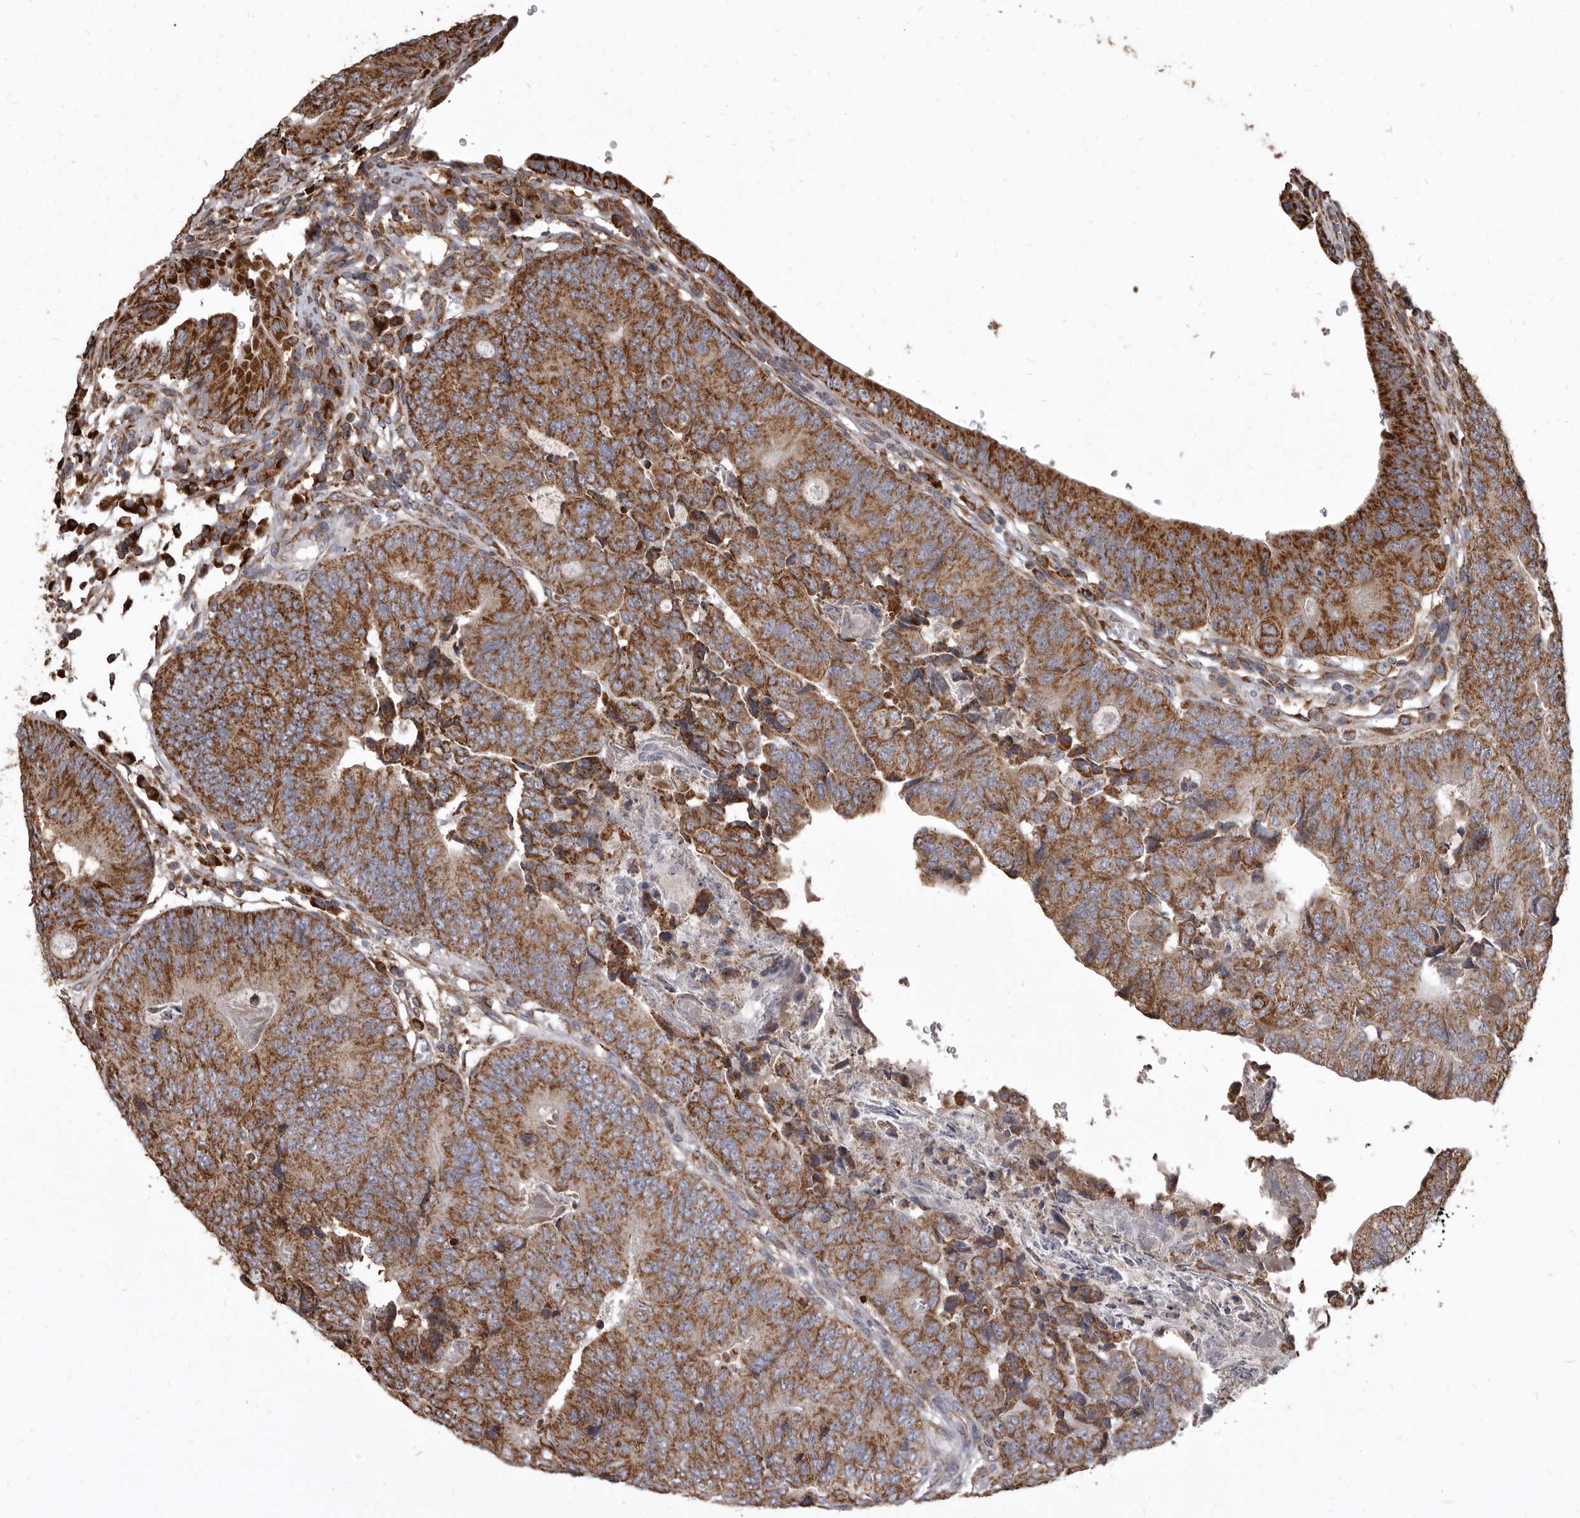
{"staining": {"intensity": "strong", "quantity": ">75%", "location": "cytoplasmic/membranous"}, "tissue": "colorectal cancer", "cell_type": "Tumor cells", "image_type": "cancer", "snomed": [{"axis": "morphology", "description": "Adenocarcinoma, NOS"}, {"axis": "topography", "description": "Colon"}], "caption": "About >75% of tumor cells in human colorectal cancer show strong cytoplasmic/membranous protein expression as visualized by brown immunohistochemical staining.", "gene": "CDK5RAP3", "patient": {"sex": "female", "age": 67}}